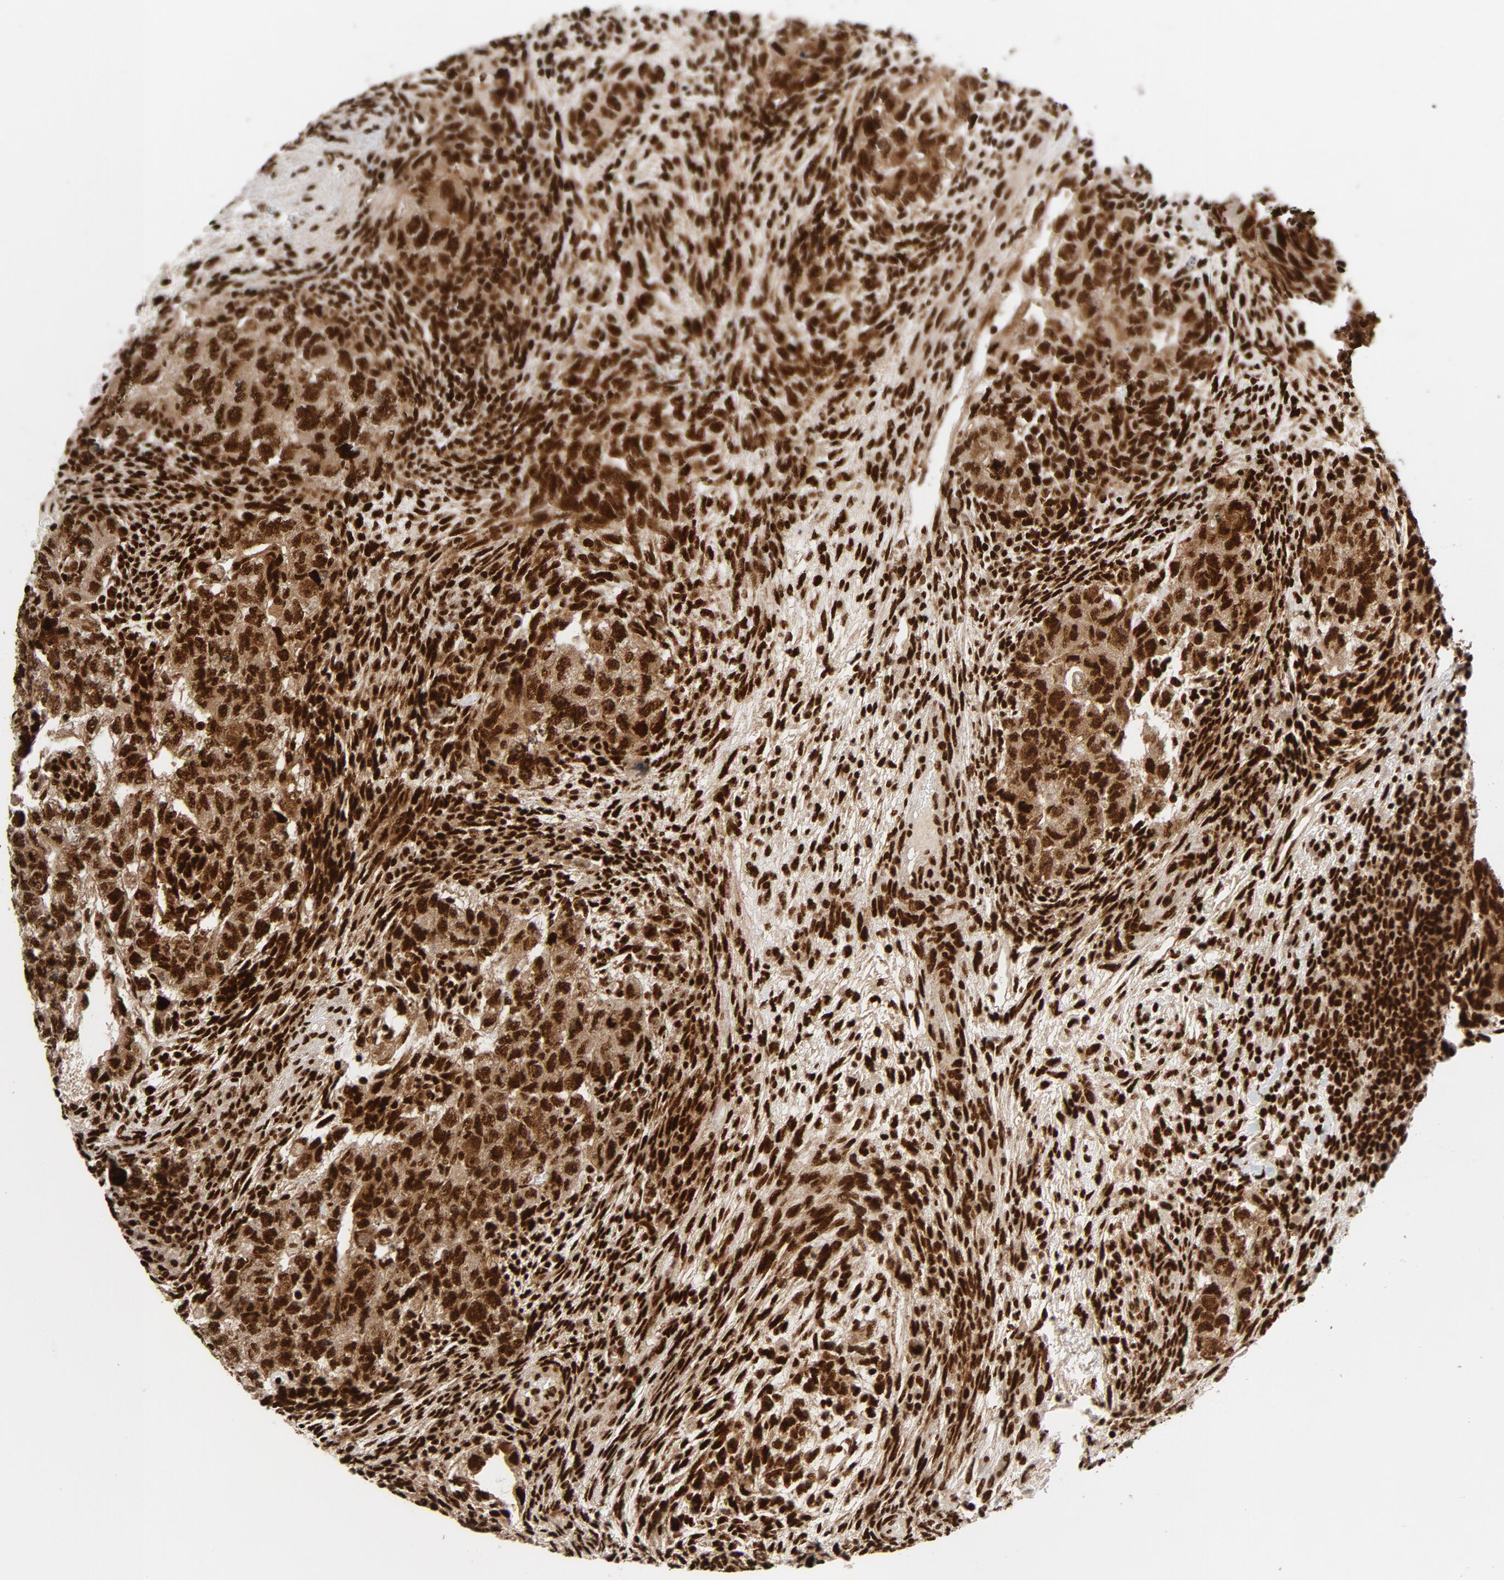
{"staining": {"intensity": "strong", "quantity": ">75%", "location": "nuclear"}, "tissue": "testis cancer", "cell_type": "Tumor cells", "image_type": "cancer", "snomed": [{"axis": "morphology", "description": "Normal tissue, NOS"}, {"axis": "morphology", "description": "Carcinoma, Embryonal, NOS"}, {"axis": "topography", "description": "Testis"}], "caption": "Tumor cells show strong nuclear staining in approximately >75% of cells in embryonal carcinoma (testis).", "gene": "NFYB", "patient": {"sex": "male", "age": 36}}